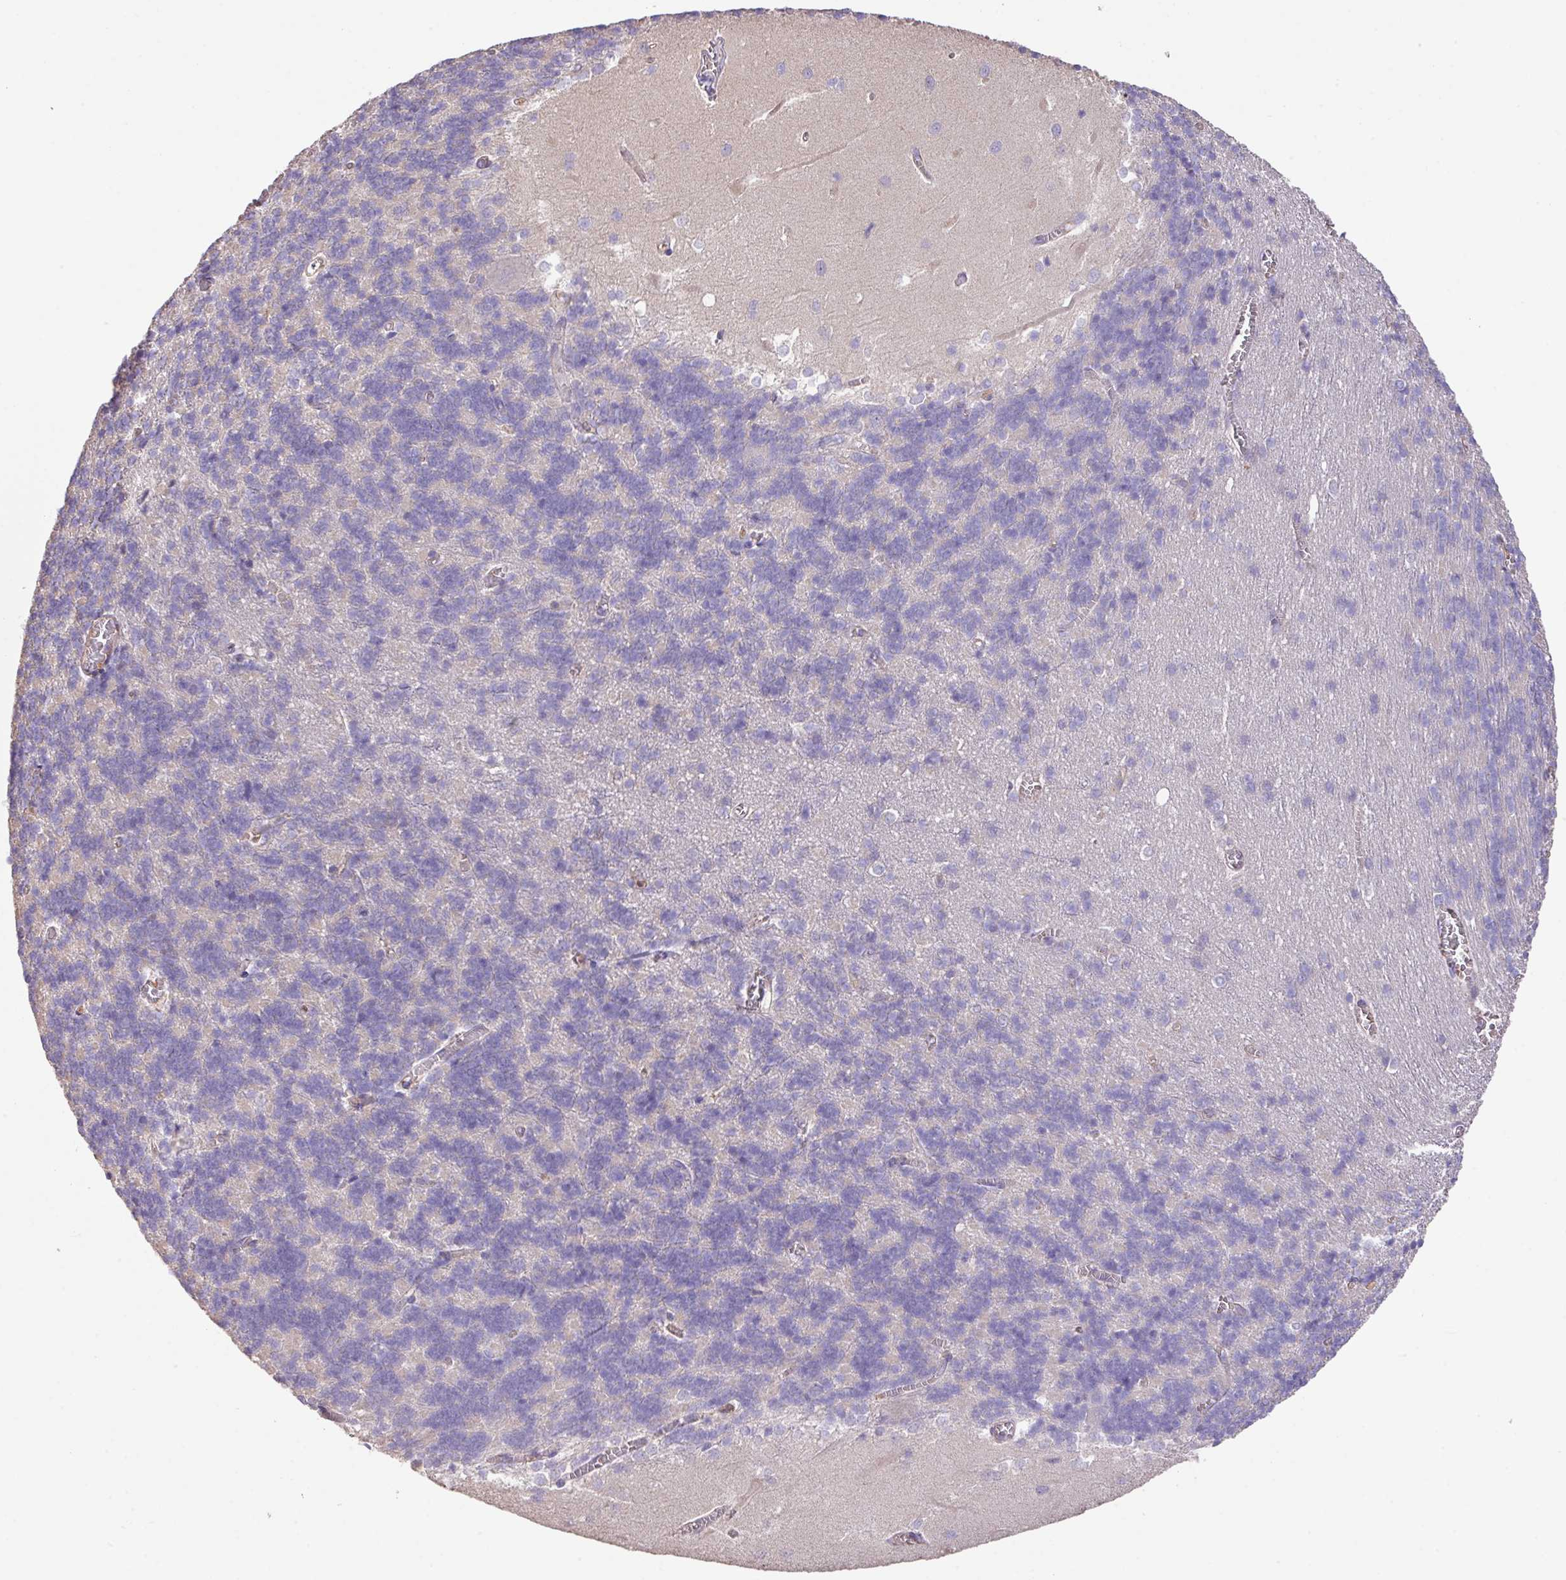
{"staining": {"intensity": "negative", "quantity": "none", "location": "none"}, "tissue": "cerebellum", "cell_type": "Cells in granular layer", "image_type": "normal", "snomed": [{"axis": "morphology", "description": "Normal tissue, NOS"}, {"axis": "topography", "description": "Cerebellum"}], "caption": "Histopathology image shows no significant protein positivity in cells in granular layer of benign cerebellum.", "gene": "CALML4", "patient": {"sex": "male", "age": 37}}